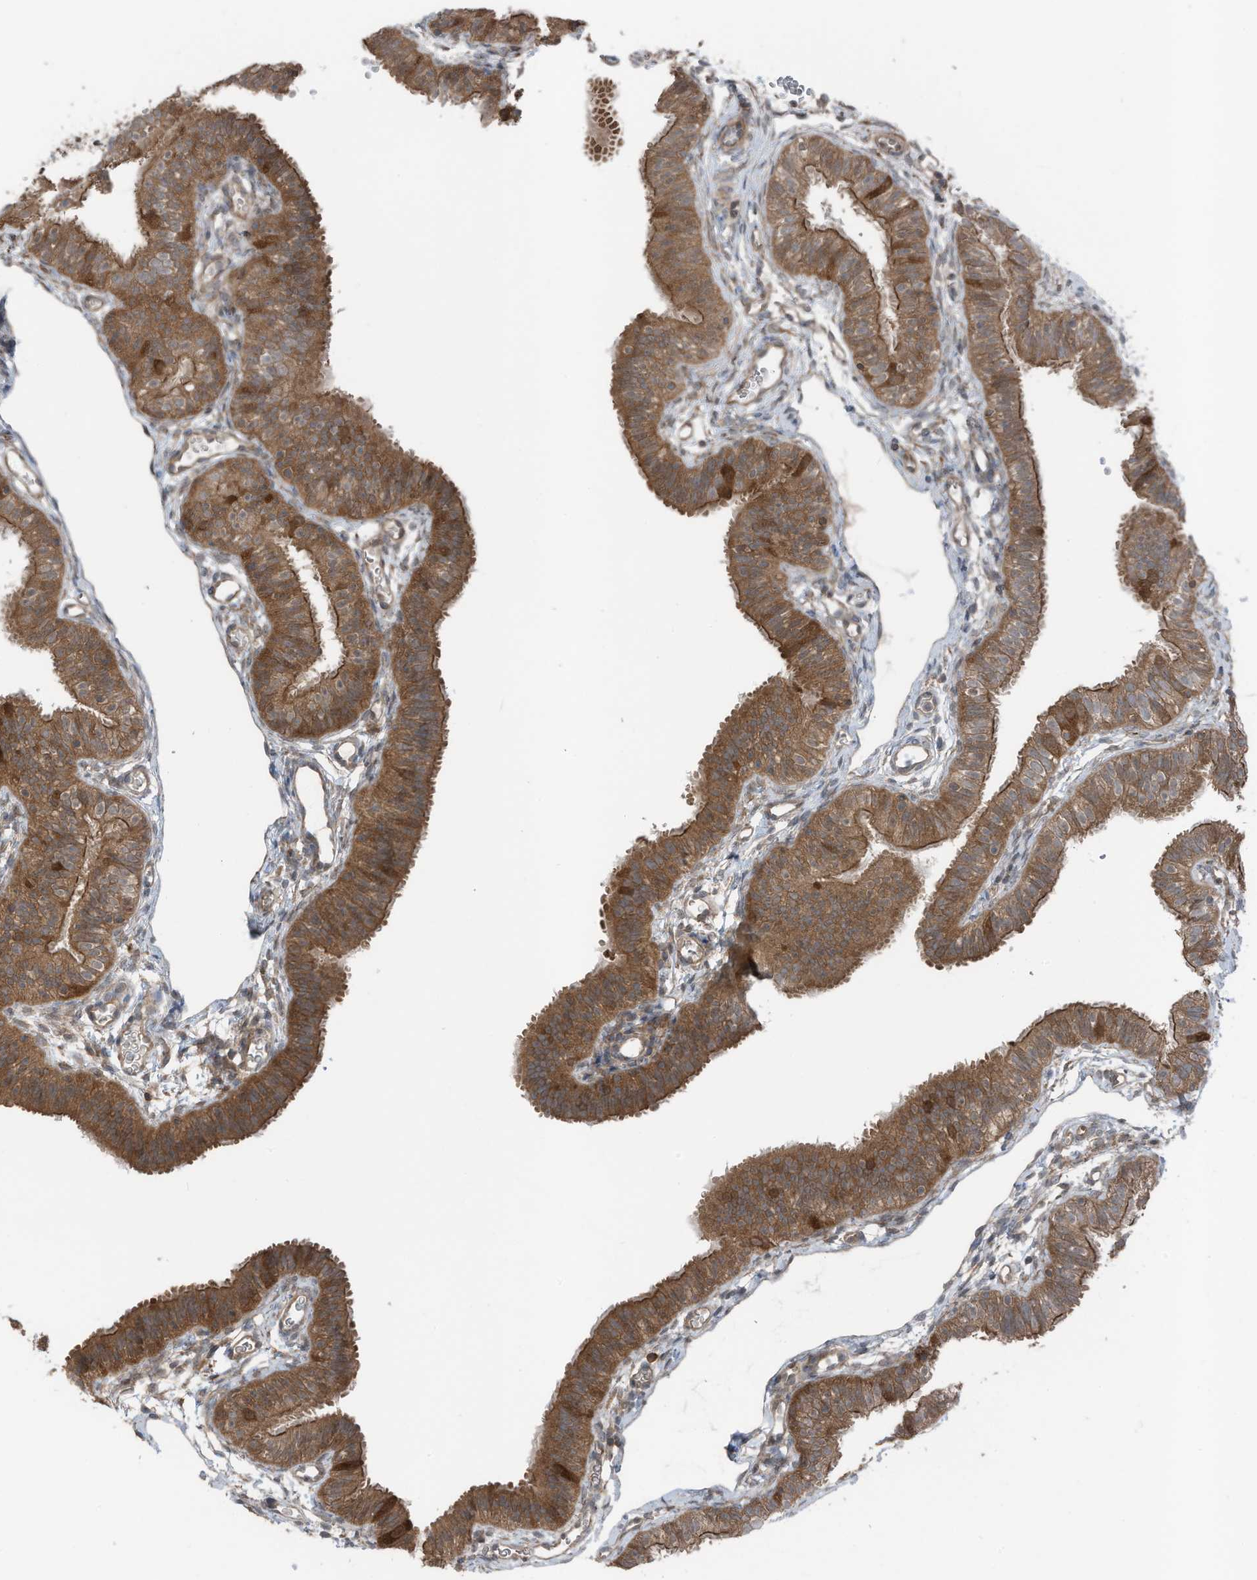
{"staining": {"intensity": "moderate", "quantity": ">75%", "location": "cytoplasmic/membranous"}, "tissue": "fallopian tube", "cell_type": "Glandular cells", "image_type": "normal", "snomed": [{"axis": "morphology", "description": "Normal tissue, NOS"}, {"axis": "topography", "description": "Fallopian tube"}], "caption": "Normal fallopian tube demonstrates moderate cytoplasmic/membranous staining in approximately >75% of glandular cells, visualized by immunohistochemistry. The staining was performed using DAB, with brown indicating positive protein expression. Nuclei are stained blue with hematoxylin.", "gene": "TXNDC9", "patient": {"sex": "female", "age": 35}}